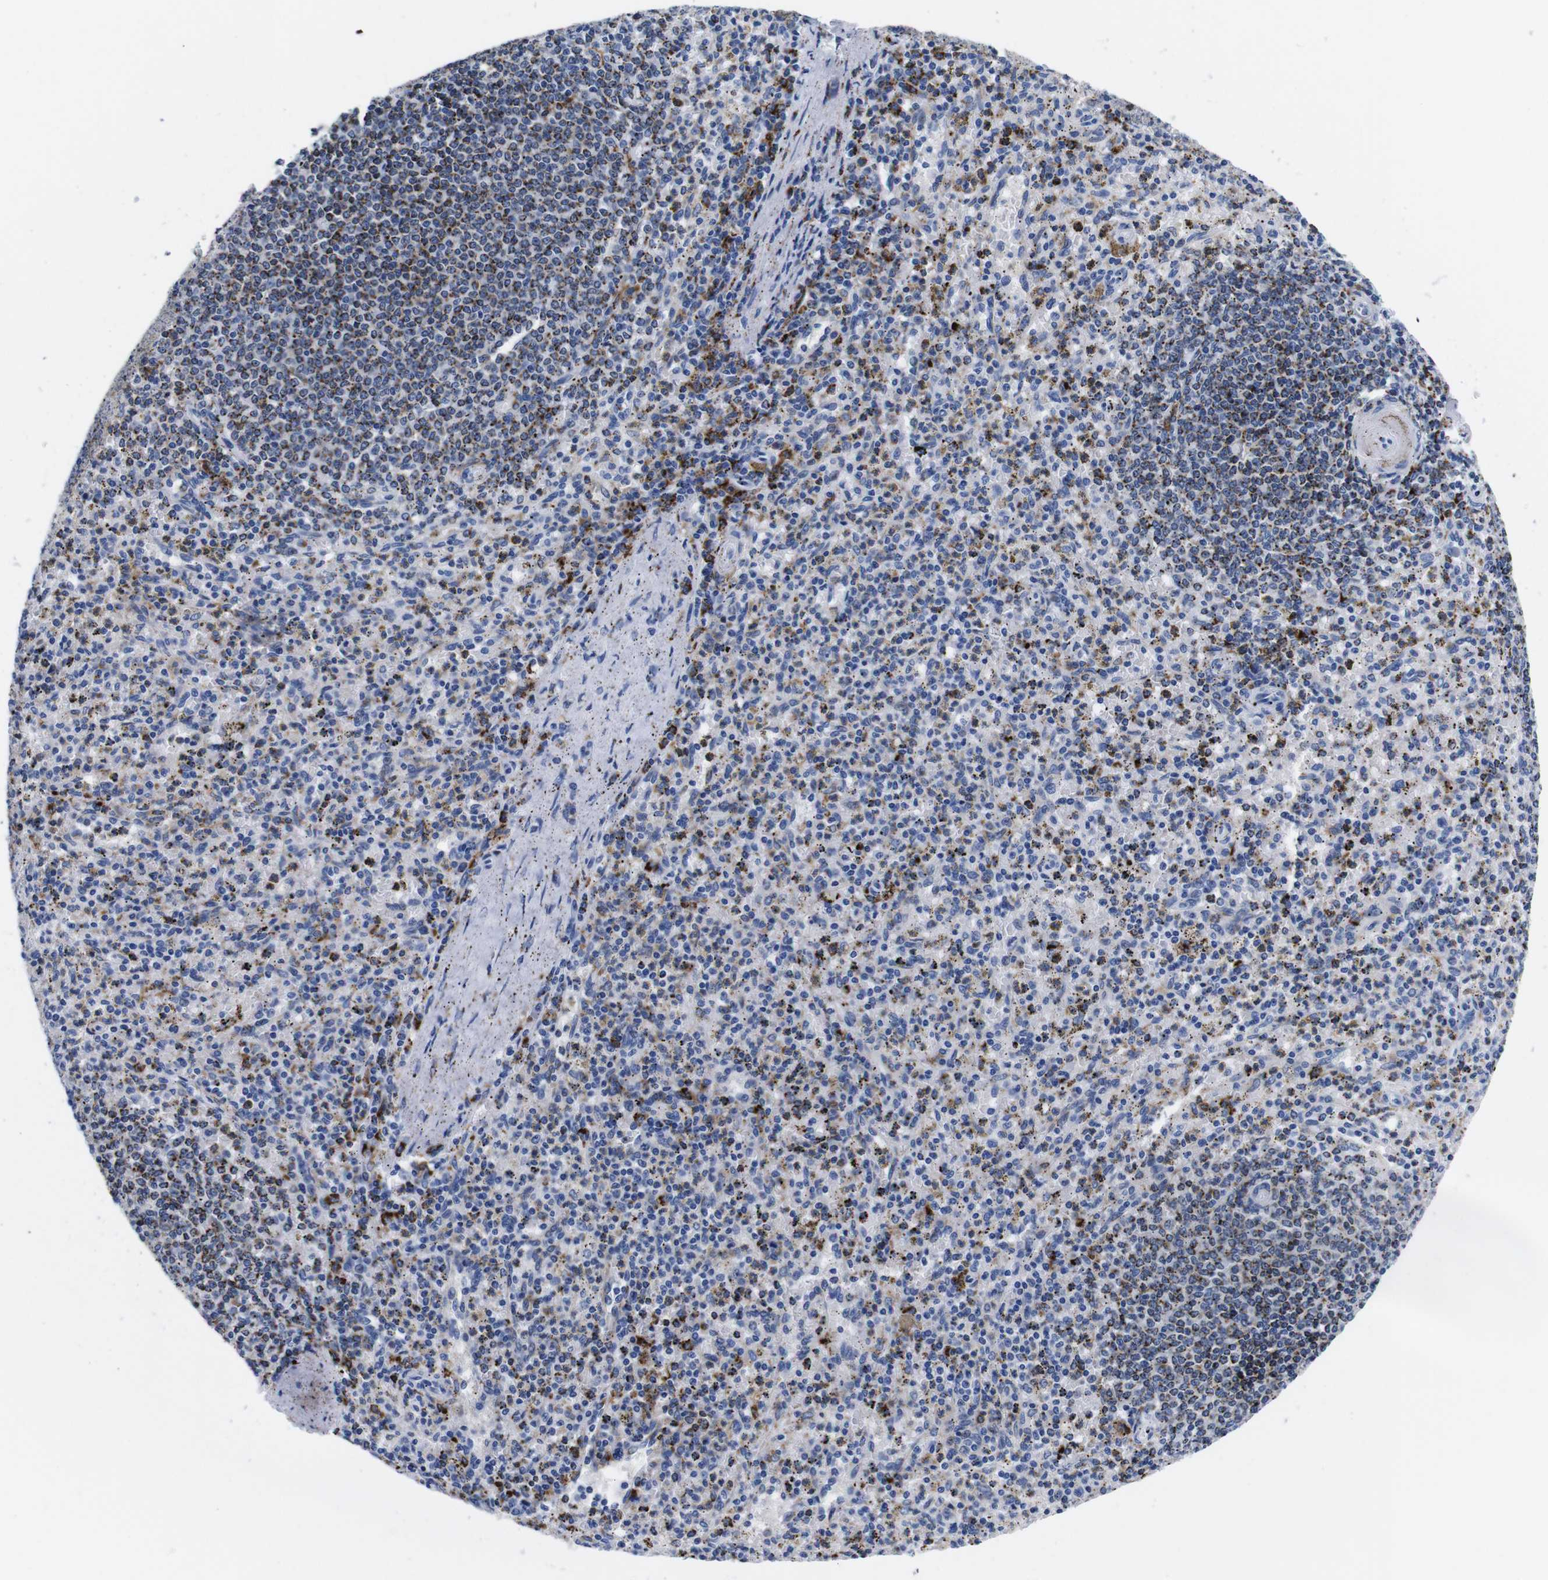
{"staining": {"intensity": "moderate", "quantity": "25%-75%", "location": "cytoplasmic/membranous"}, "tissue": "spleen", "cell_type": "Cells in red pulp", "image_type": "normal", "snomed": [{"axis": "morphology", "description": "Normal tissue, NOS"}, {"axis": "topography", "description": "Spleen"}], "caption": "IHC of benign spleen demonstrates medium levels of moderate cytoplasmic/membranous expression in approximately 25%-75% of cells in red pulp.", "gene": "ENSG00000248993", "patient": {"sex": "male", "age": 72}}